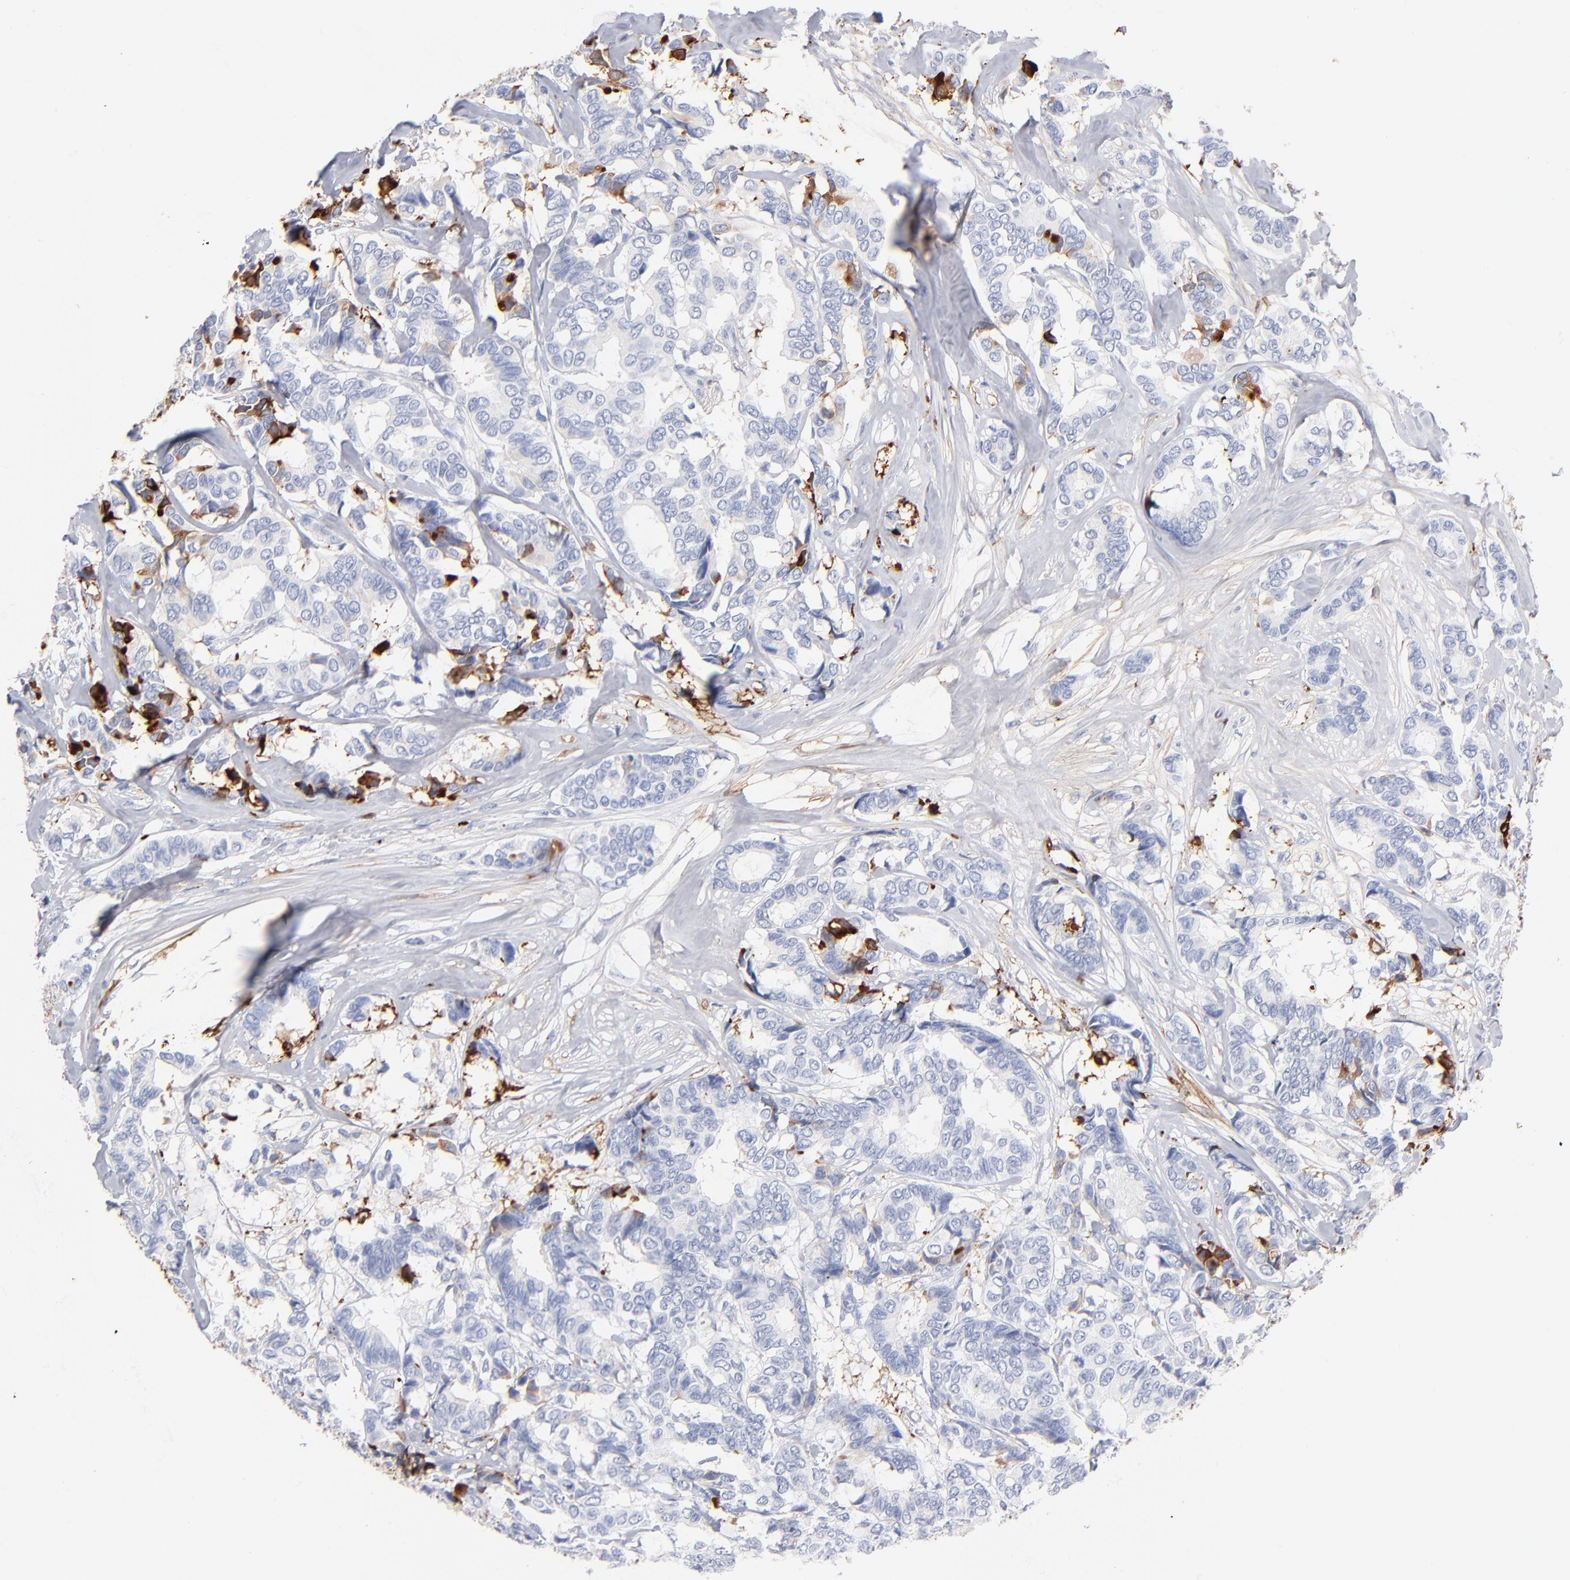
{"staining": {"intensity": "negative", "quantity": "none", "location": "none"}, "tissue": "breast cancer", "cell_type": "Tumor cells", "image_type": "cancer", "snomed": [{"axis": "morphology", "description": "Duct carcinoma"}, {"axis": "topography", "description": "Breast"}], "caption": "Tumor cells show no significant protein expression in breast cancer. Nuclei are stained in blue.", "gene": "APOH", "patient": {"sex": "female", "age": 87}}